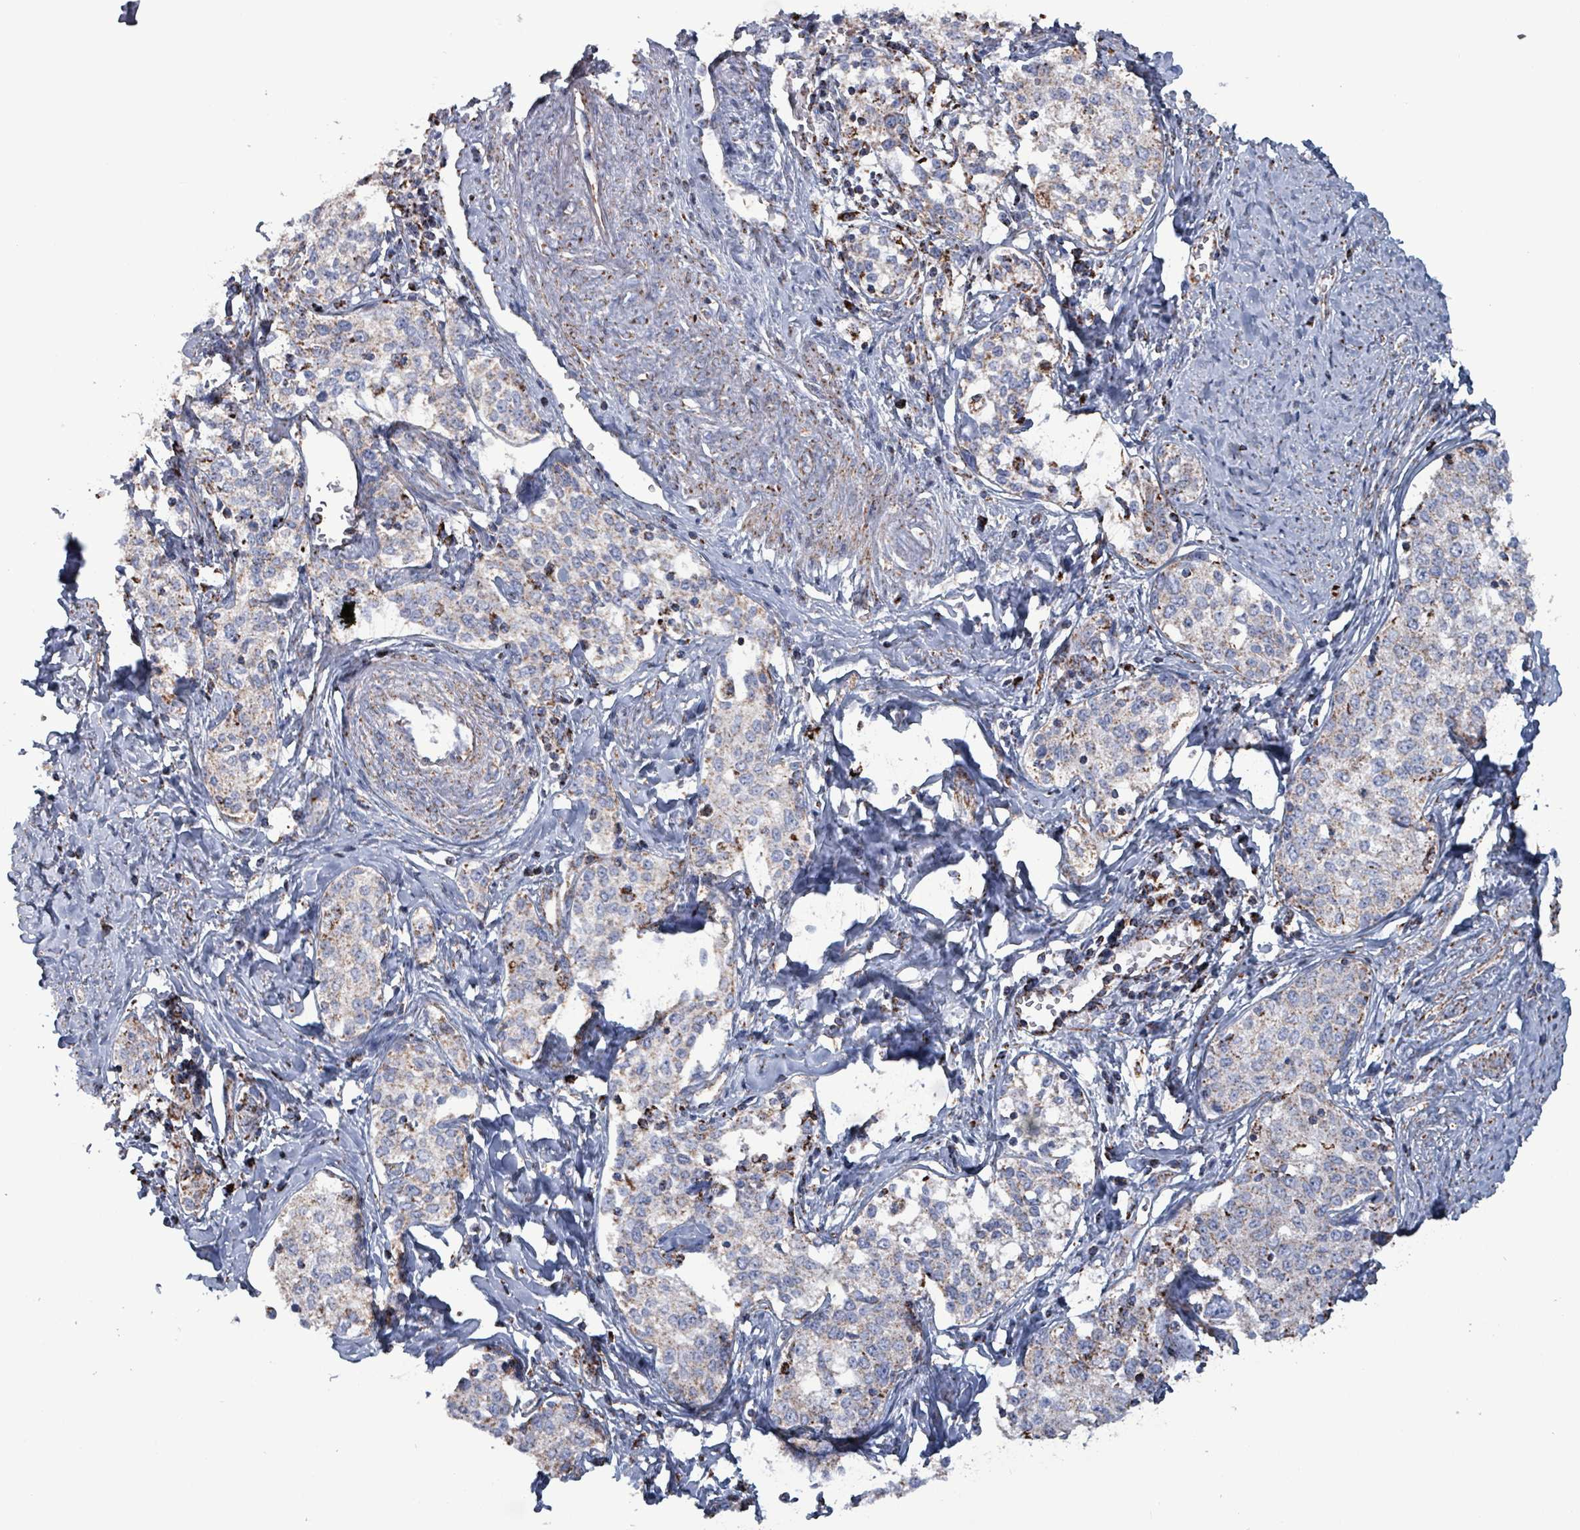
{"staining": {"intensity": "moderate", "quantity": "25%-75%", "location": "cytoplasmic/membranous"}, "tissue": "cervical cancer", "cell_type": "Tumor cells", "image_type": "cancer", "snomed": [{"axis": "morphology", "description": "Squamous cell carcinoma, NOS"}, {"axis": "morphology", "description": "Adenocarcinoma, NOS"}, {"axis": "topography", "description": "Cervix"}], "caption": "Immunohistochemical staining of human squamous cell carcinoma (cervical) demonstrates medium levels of moderate cytoplasmic/membranous protein expression in approximately 25%-75% of tumor cells. The protein is shown in brown color, while the nuclei are stained blue.", "gene": "IDH3B", "patient": {"sex": "female", "age": 52}}